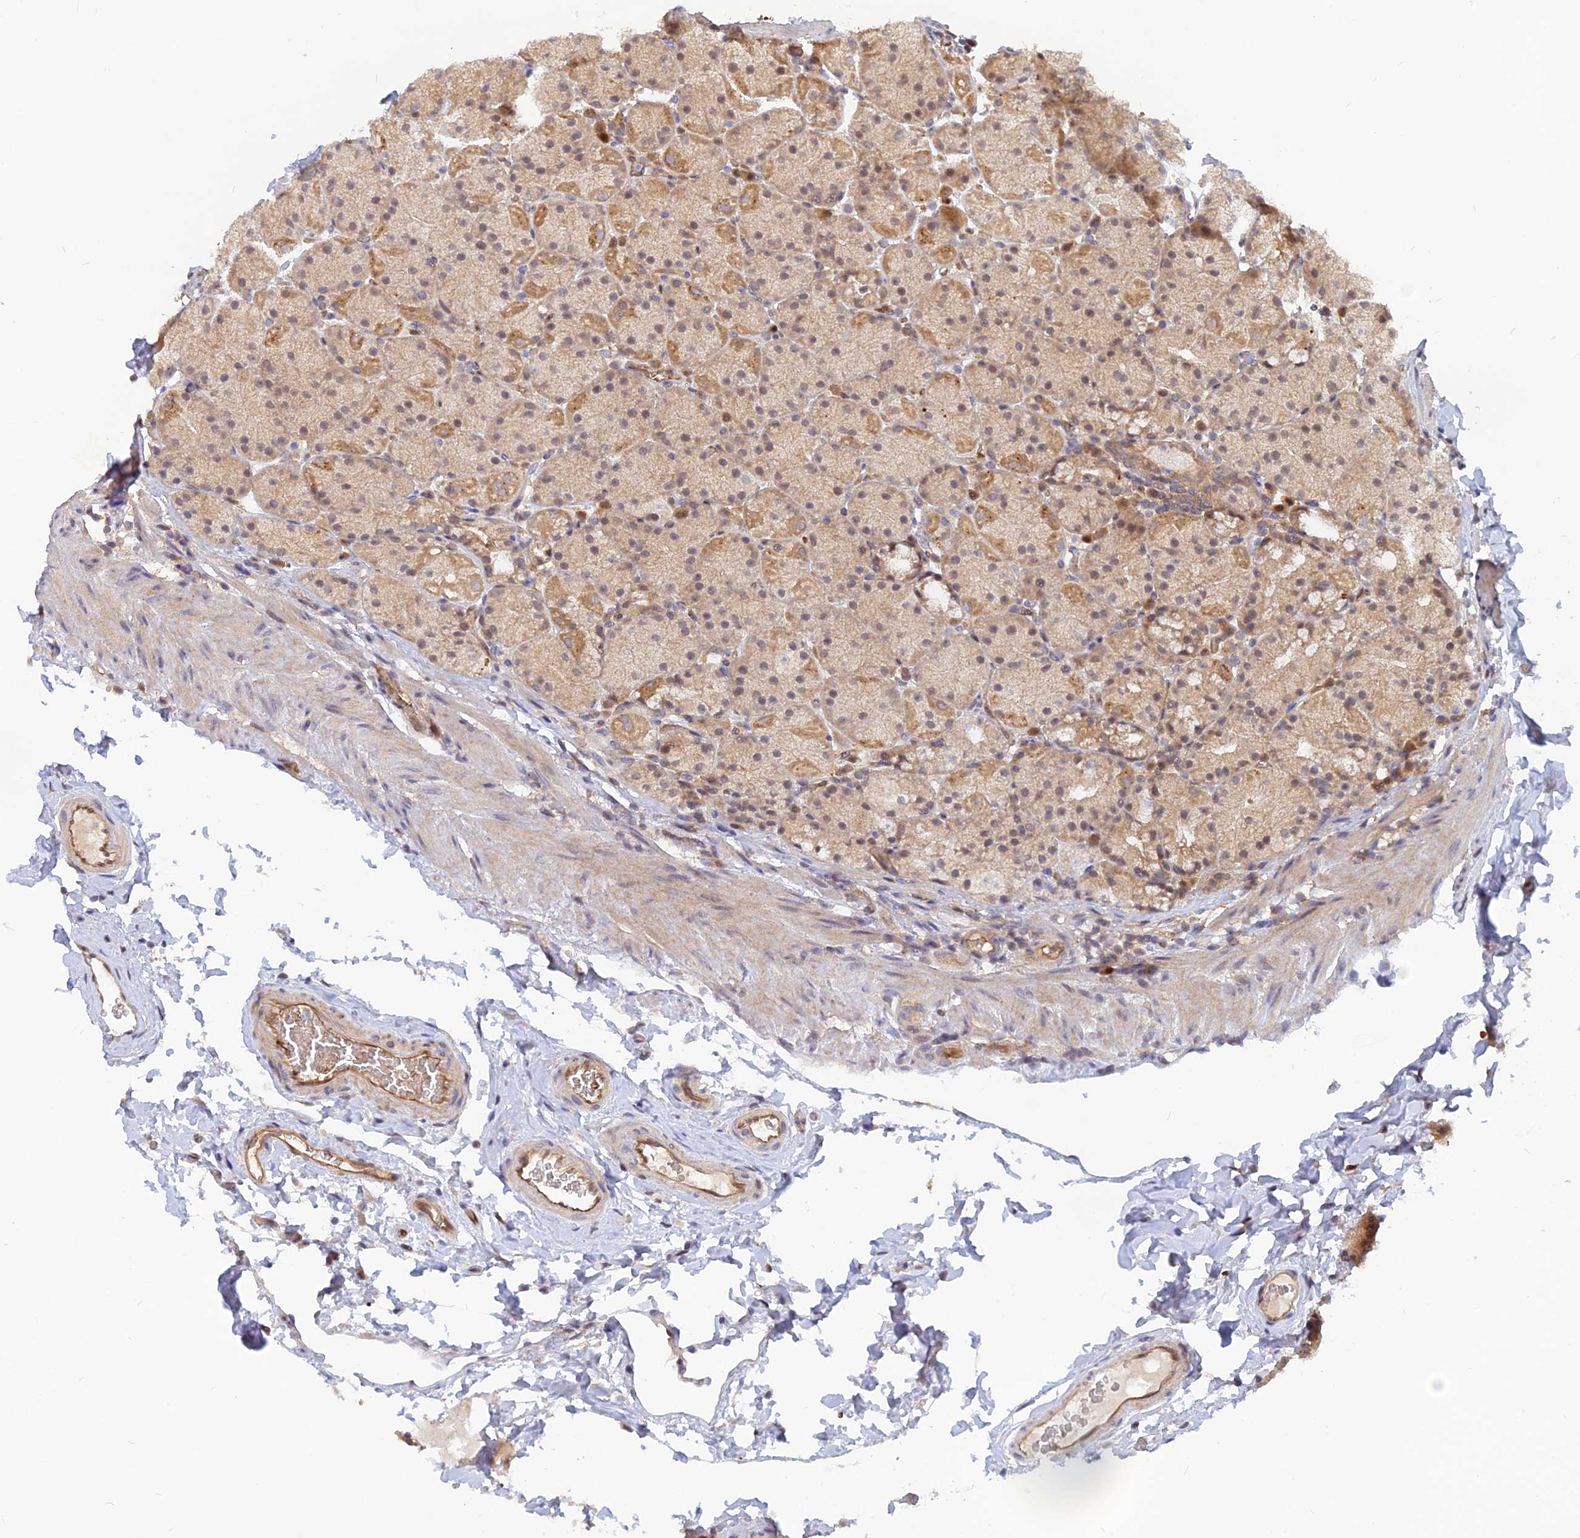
{"staining": {"intensity": "moderate", "quantity": ">75%", "location": "cytoplasmic/membranous"}, "tissue": "stomach", "cell_type": "Glandular cells", "image_type": "normal", "snomed": [{"axis": "morphology", "description": "Normal tissue, NOS"}, {"axis": "topography", "description": "Stomach, upper"}, {"axis": "topography", "description": "Stomach, lower"}], "caption": "Approximately >75% of glandular cells in benign human stomach display moderate cytoplasmic/membranous protein expression as visualized by brown immunohistochemical staining.", "gene": "ARL2BP", "patient": {"sex": "male", "age": 67}}